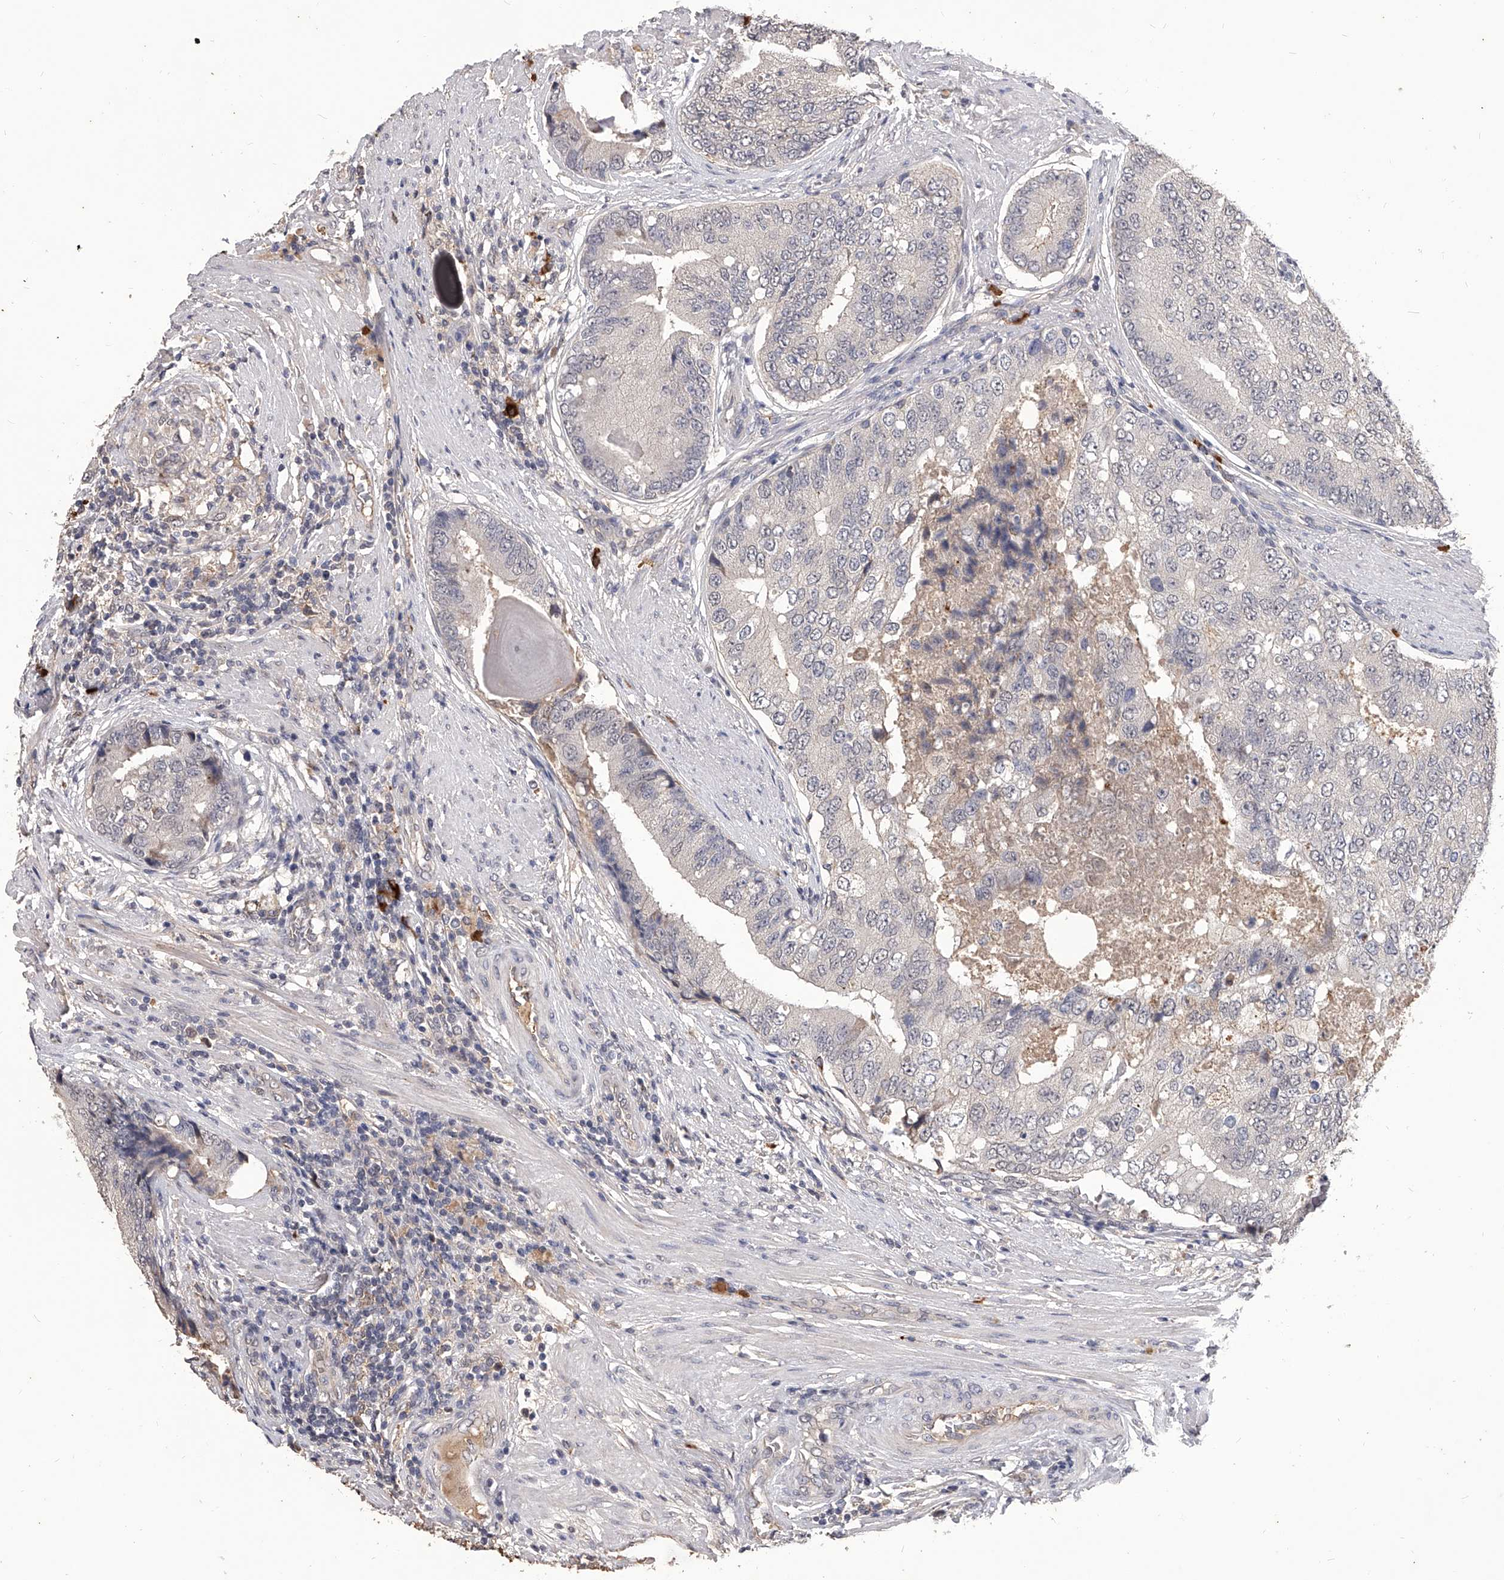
{"staining": {"intensity": "negative", "quantity": "none", "location": "none"}, "tissue": "prostate cancer", "cell_type": "Tumor cells", "image_type": "cancer", "snomed": [{"axis": "morphology", "description": "Adenocarcinoma, High grade"}, {"axis": "topography", "description": "Prostate"}], "caption": "Tumor cells show no significant protein positivity in prostate cancer. (Stains: DAB (3,3'-diaminobenzidine) IHC with hematoxylin counter stain, Microscopy: brightfield microscopy at high magnification).", "gene": "CFAP410", "patient": {"sex": "male", "age": 70}}